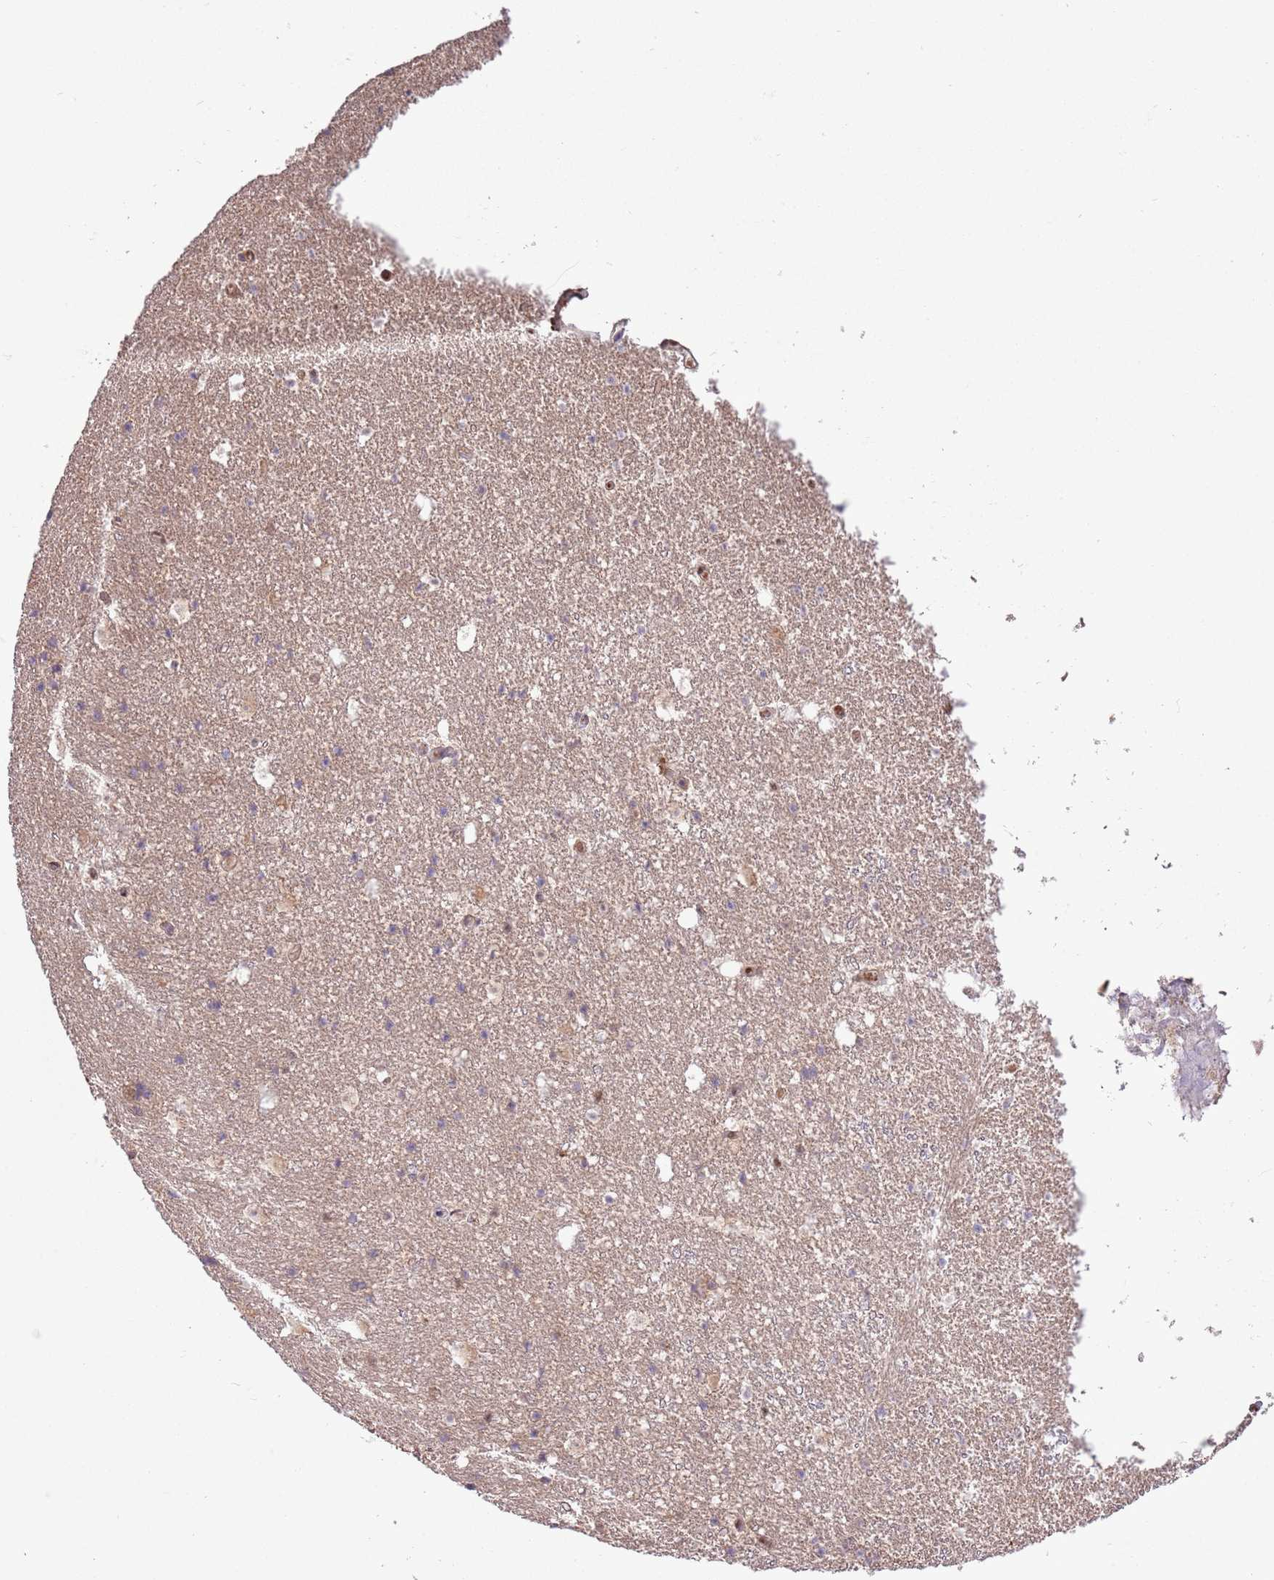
{"staining": {"intensity": "moderate", "quantity": "<25%", "location": "nuclear"}, "tissue": "hippocampus", "cell_type": "Glial cells", "image_type": "normal", "snomed": [{"axis": "morphology", "description": "Normal tissue, NOS"}, {"axis": "topography", "description": "Hippocampus"}], "caption": "This is an image of immunohistochemistry (IHC) staining of normal hippocampus, which shows moderate expression in the nuclear of glial cells.", "gene": "AMIGO1", "patient": {"sex": "female", "age": 52}}